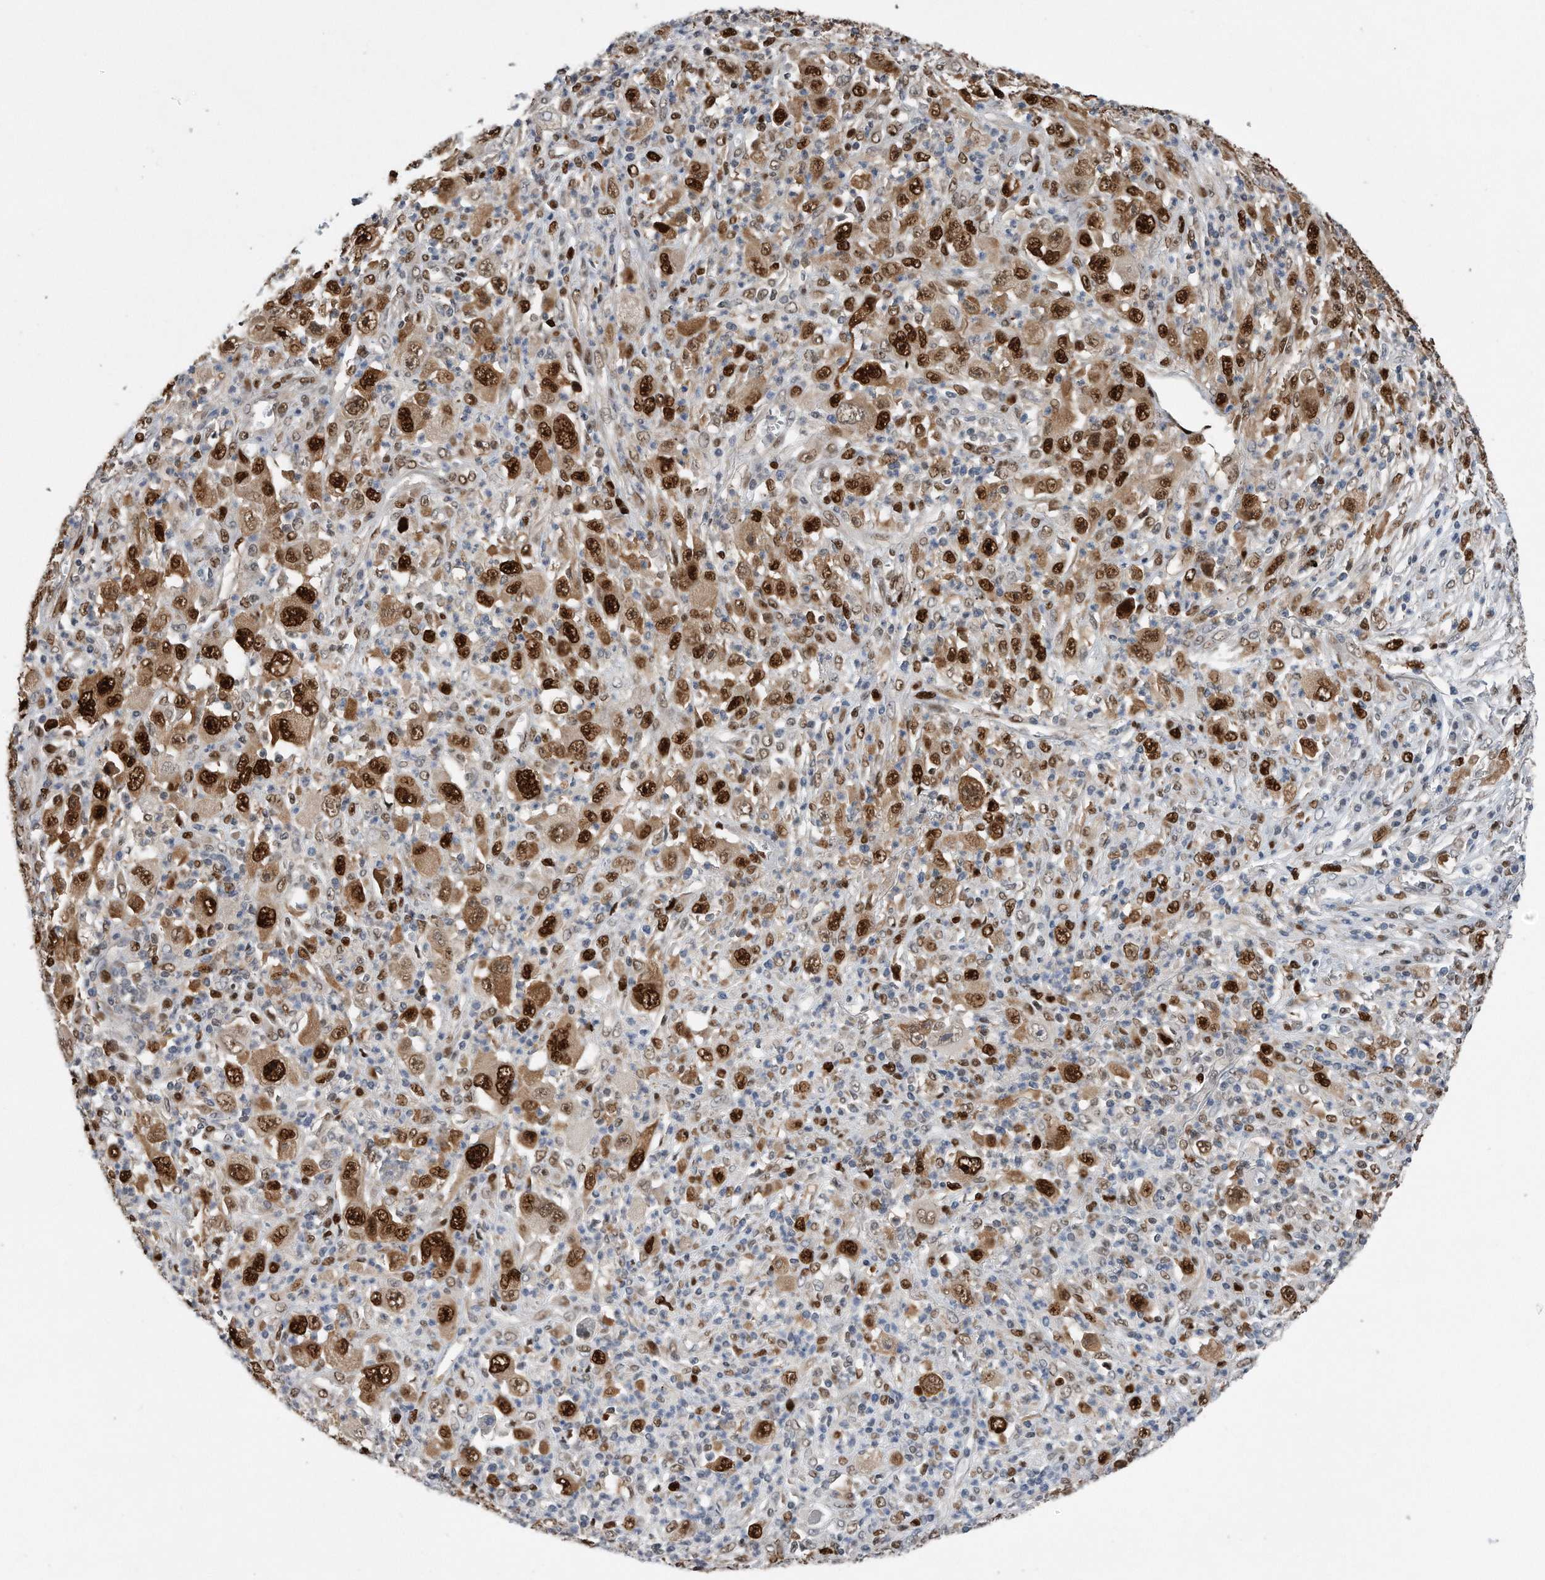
{"staining": {"intensity": "strong", "quantity": "25%-75%", "location": "nuclear"}, "tissue": "melanoma", "cell_type": "Tumor cells", "image_type": "cancer", "snomed": [{"axis": "morphology", "description": "Malignant melanoma, Metastatic site"}, {"axis": "topography", "description": "Skin"}], "caption": "This is a histology image of immunohistochemistry (IHC) staining of melanoma, which shows strong positivity in the nuclear of tumor cells.", "gene": "PCNA", "patient": {"sex": "female", "age": 56}}